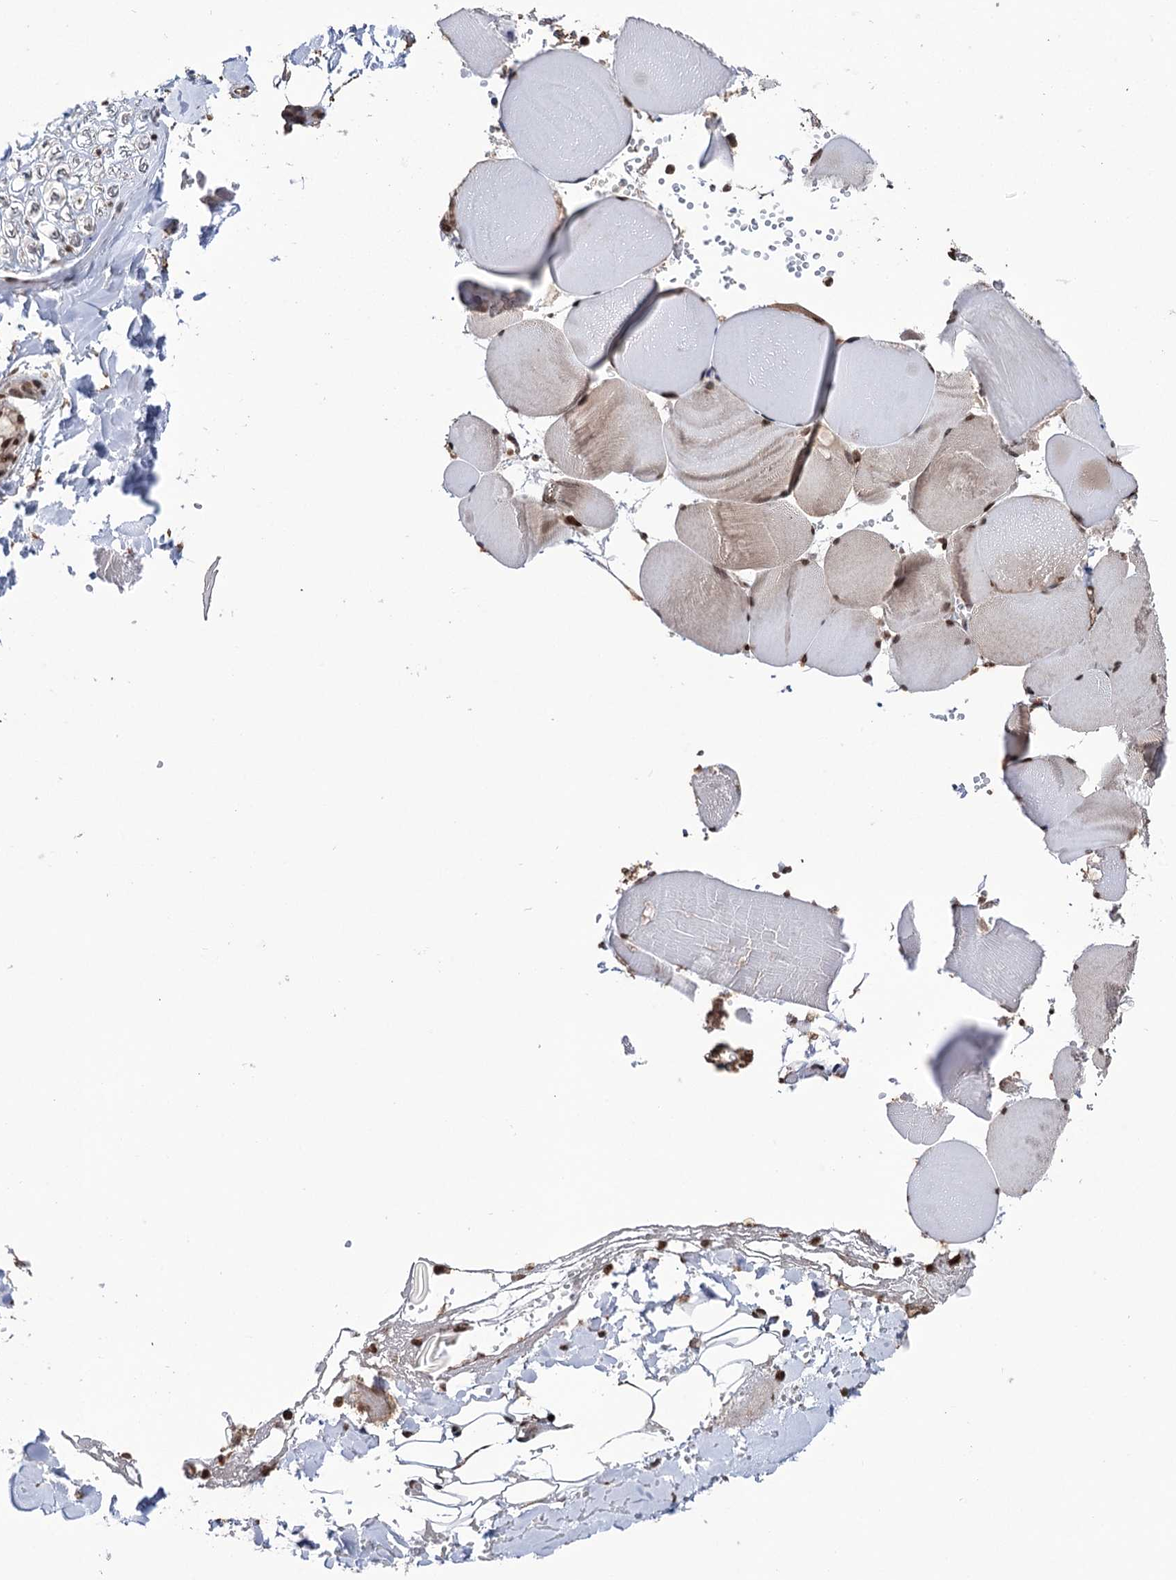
{"staining": {"intensity": "moderate", "quantity": ">75%", "location": "nuclear"}, "tissue": "adipose tissue", "cell_type": "Adipocytes", "image_type": "normal", "snomed": [{"axis": "morphology", "description": "Normal tissue, NOS"}, {"axis": "topography", "description": "Skeletal muscle"}, {"axis": "topography", "description": "Peripheral nerve tissue"}], "caption": "A brown stain labels moderate nuclear positivity of a protein in adipocytes of benign human adipose tissue. (IHC, brightfield microscopy, high magnification).", "gene": "CCDC77", "patient": {"sex": "female", "age": 55}}